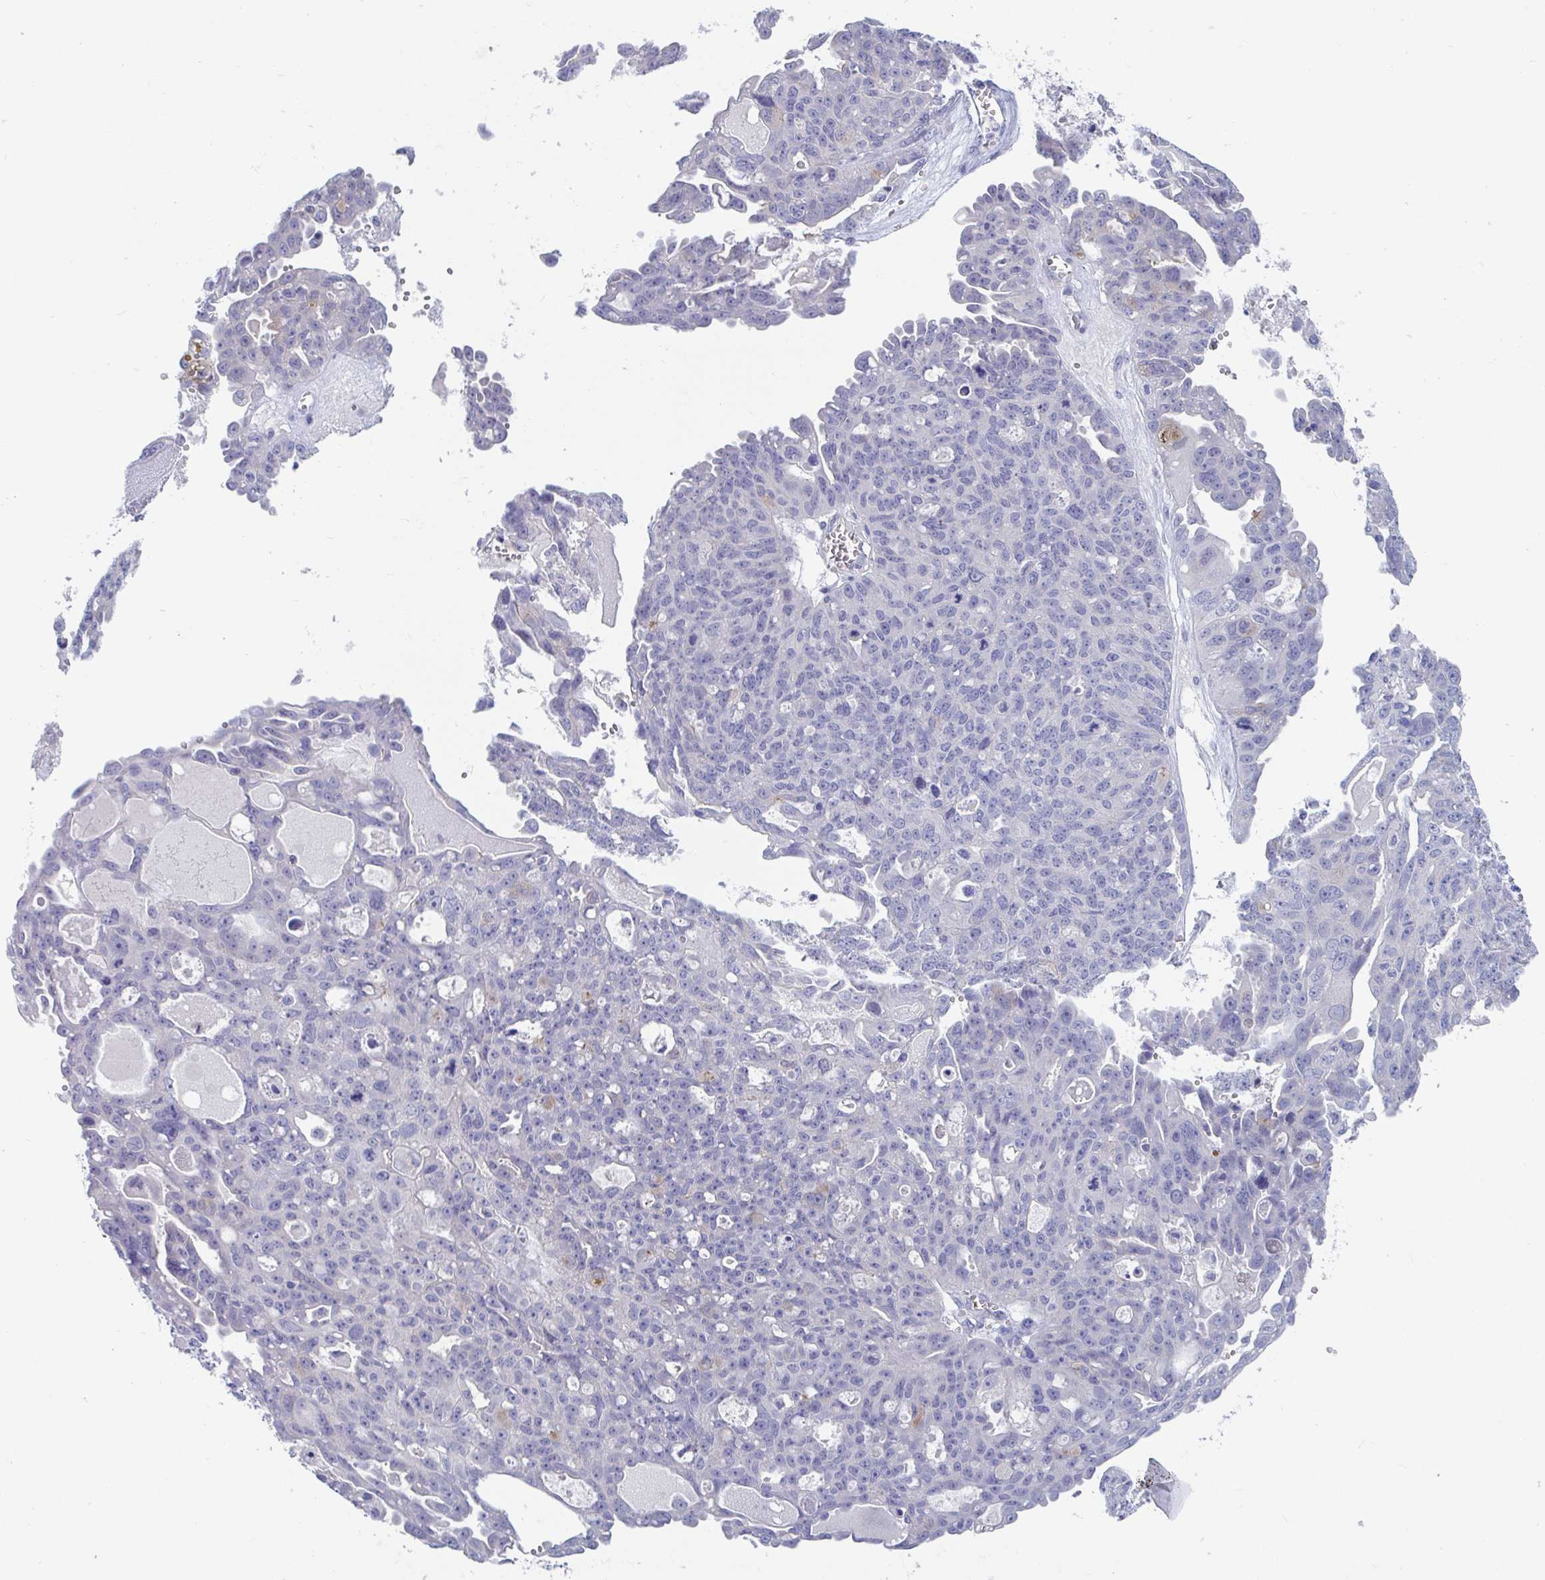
{"staining": {"intensity": "negative", "quantity": "none", "location": "none"}, "tissue": "ovarian cancer", "cell_type": "Tumor cells", "image_type": "cancer", "snomed": [{"axis": "morphology", "description": "Carcinoma, endometroid"}, {"axis": "topography", "description": "Ovary"}], "caption": "Immunohistochemistry (IHC) of human ovarian endometroid carcinoma shows no positivity in tumor cells.", "gene": "TTC30B", "patient": {"sex": "female", "age": 70}}